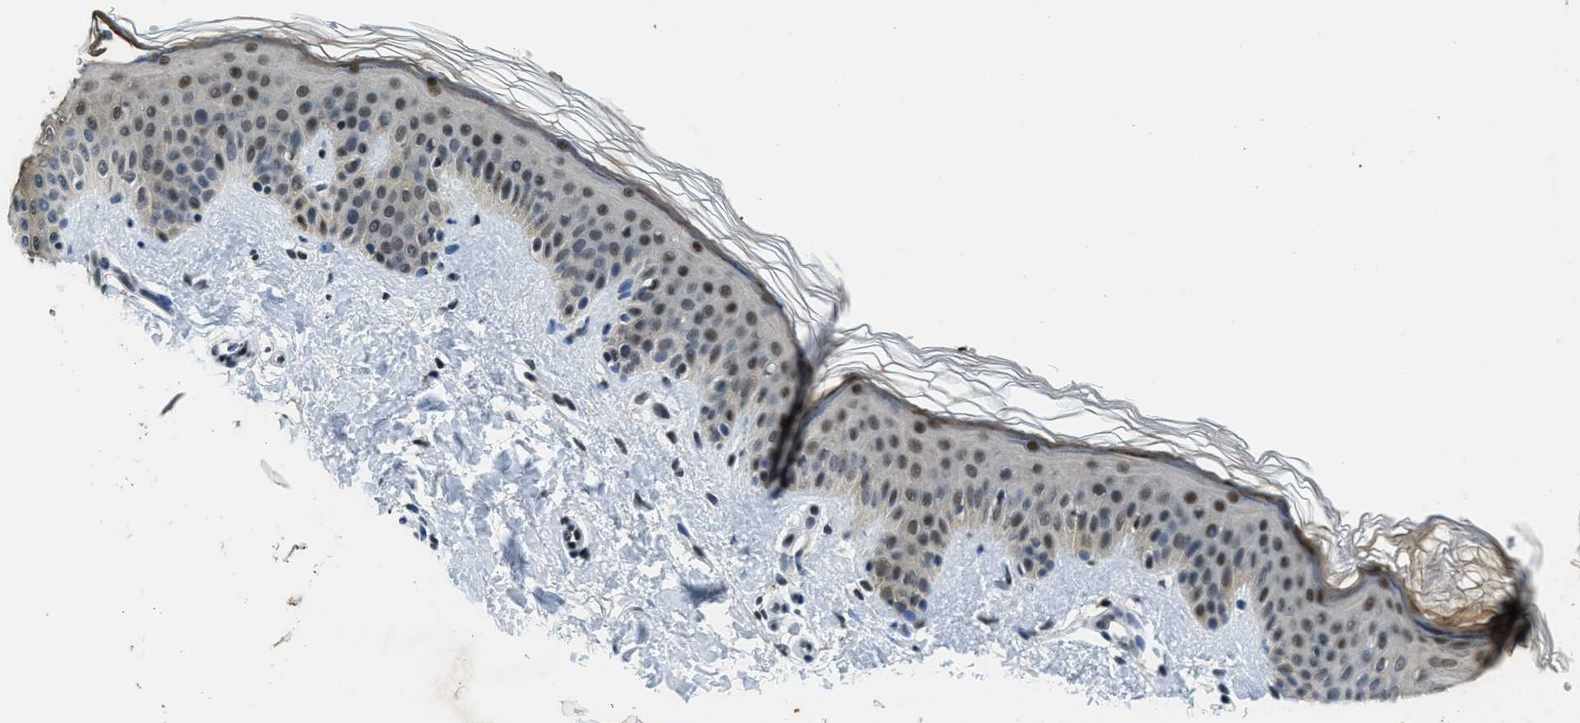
{"staining": {"intensity": "weak", "quantity": ">75%", "location": "nuclear"}, "tissue": "skin", "cell_type": "Fibroblasts", "image_type": "normal", "snomed": [{"axis": "morphology", "description": "Normal tissue, NOS"}, {"axis": "topography", "description": "Skin"}], "caption": "Immunohistochemistry photomicrograph of normal skin stained for a protein (brown), which exhibits low levels of weak nuclear positivity in approximately >75% of fibroblasts.", "gene": "SSB", "patient": {"sex": "male", "age": 40}}